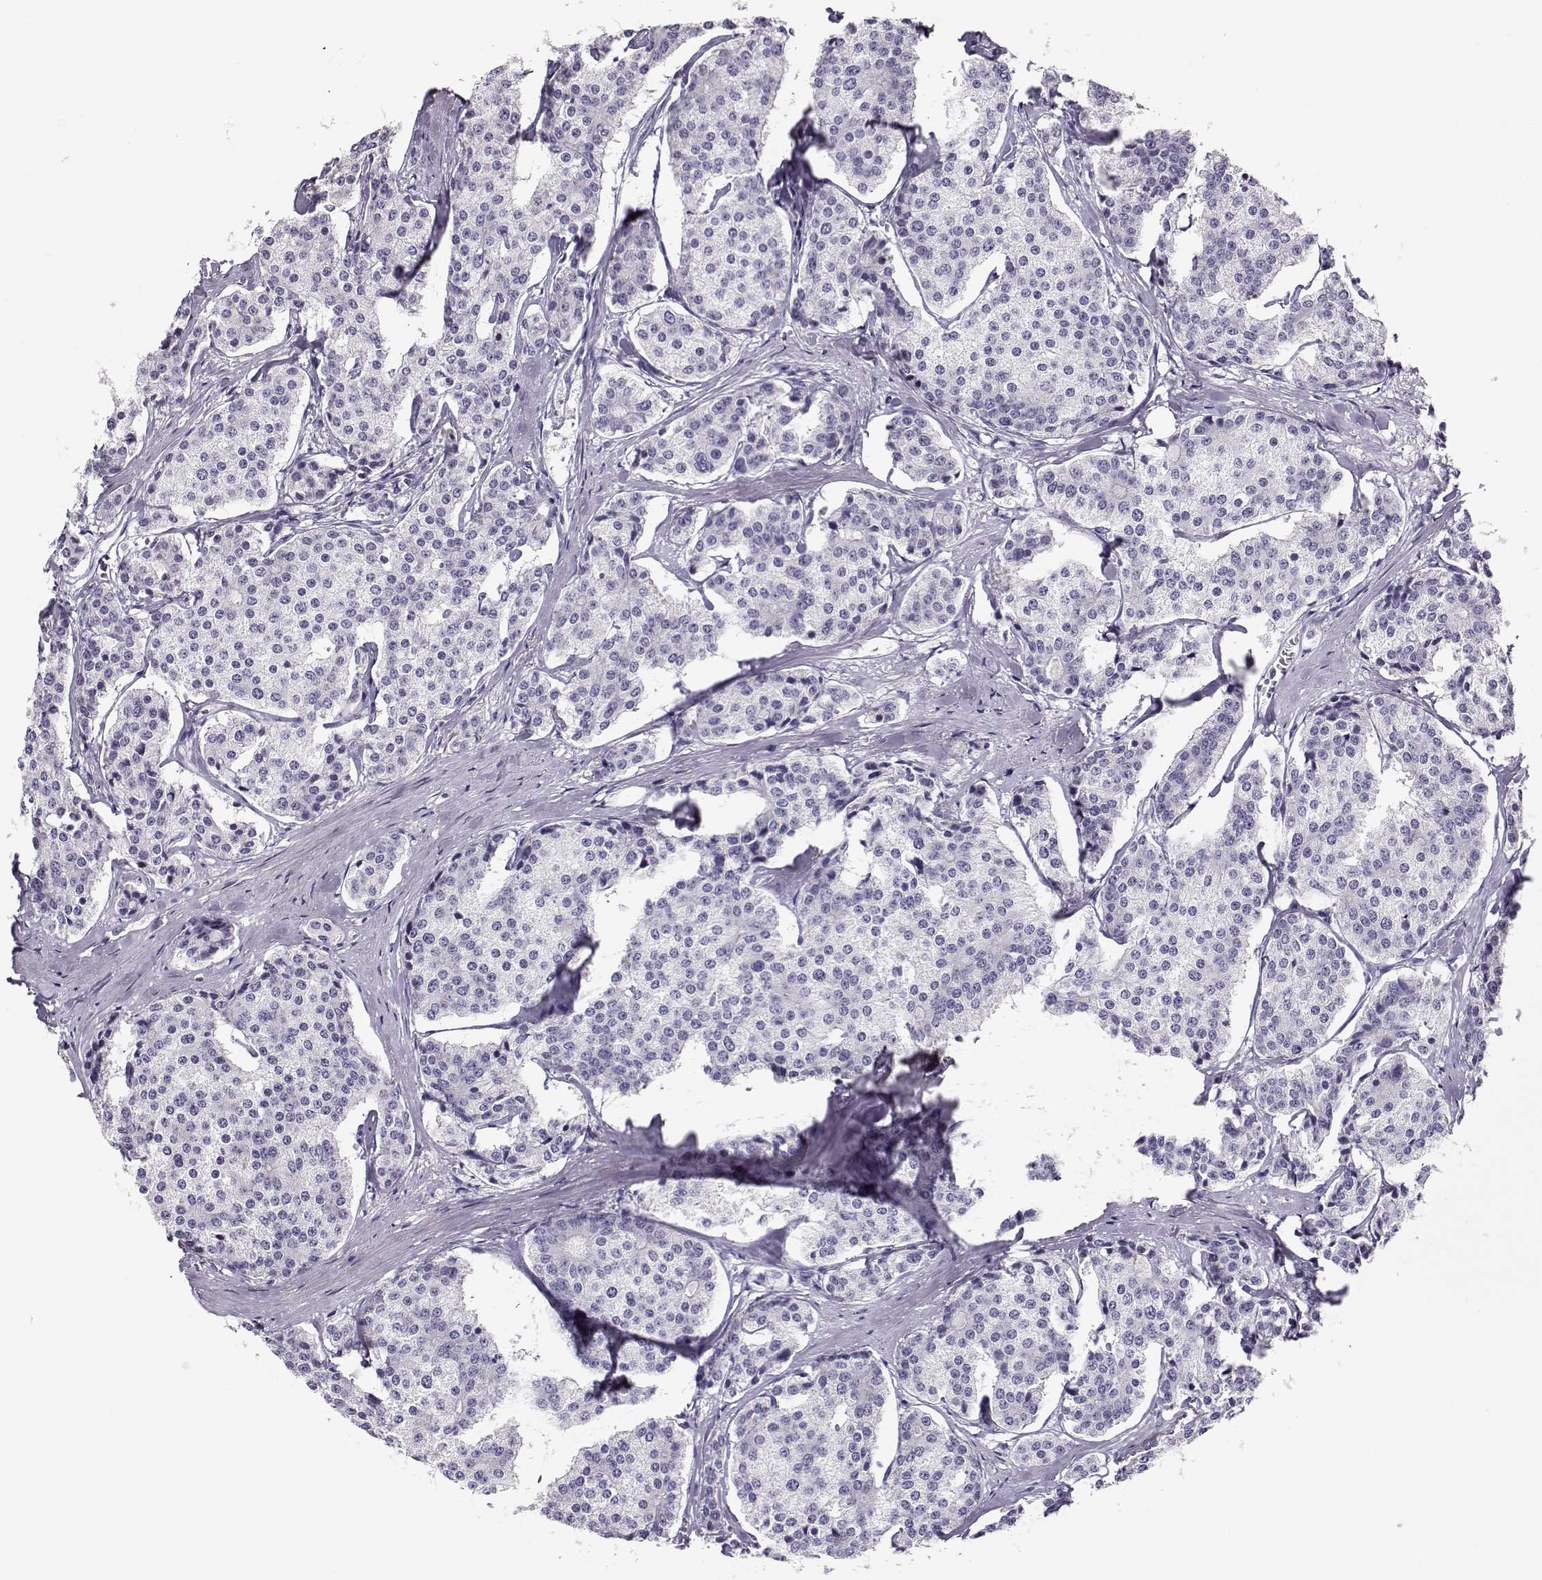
{"staining": {"intensity": "negative", "quantity": "none", "location": "none"}, "tissue": "carcinoid", "cell_type": "Tumor cells", "image_type": "cancer", "snomed": [{"axis": "morphology", "description": "Carcinoid, malignant, NOS"}, {"axis": "topography", "description": "Small intestine"}], "caption": "This is an immunohistochemistry histopathology image of human carcinoid (malignant). There is no positivity in tumor cells.", "gene": "CRX", "patient": {"sex": "female", "age": 65}}